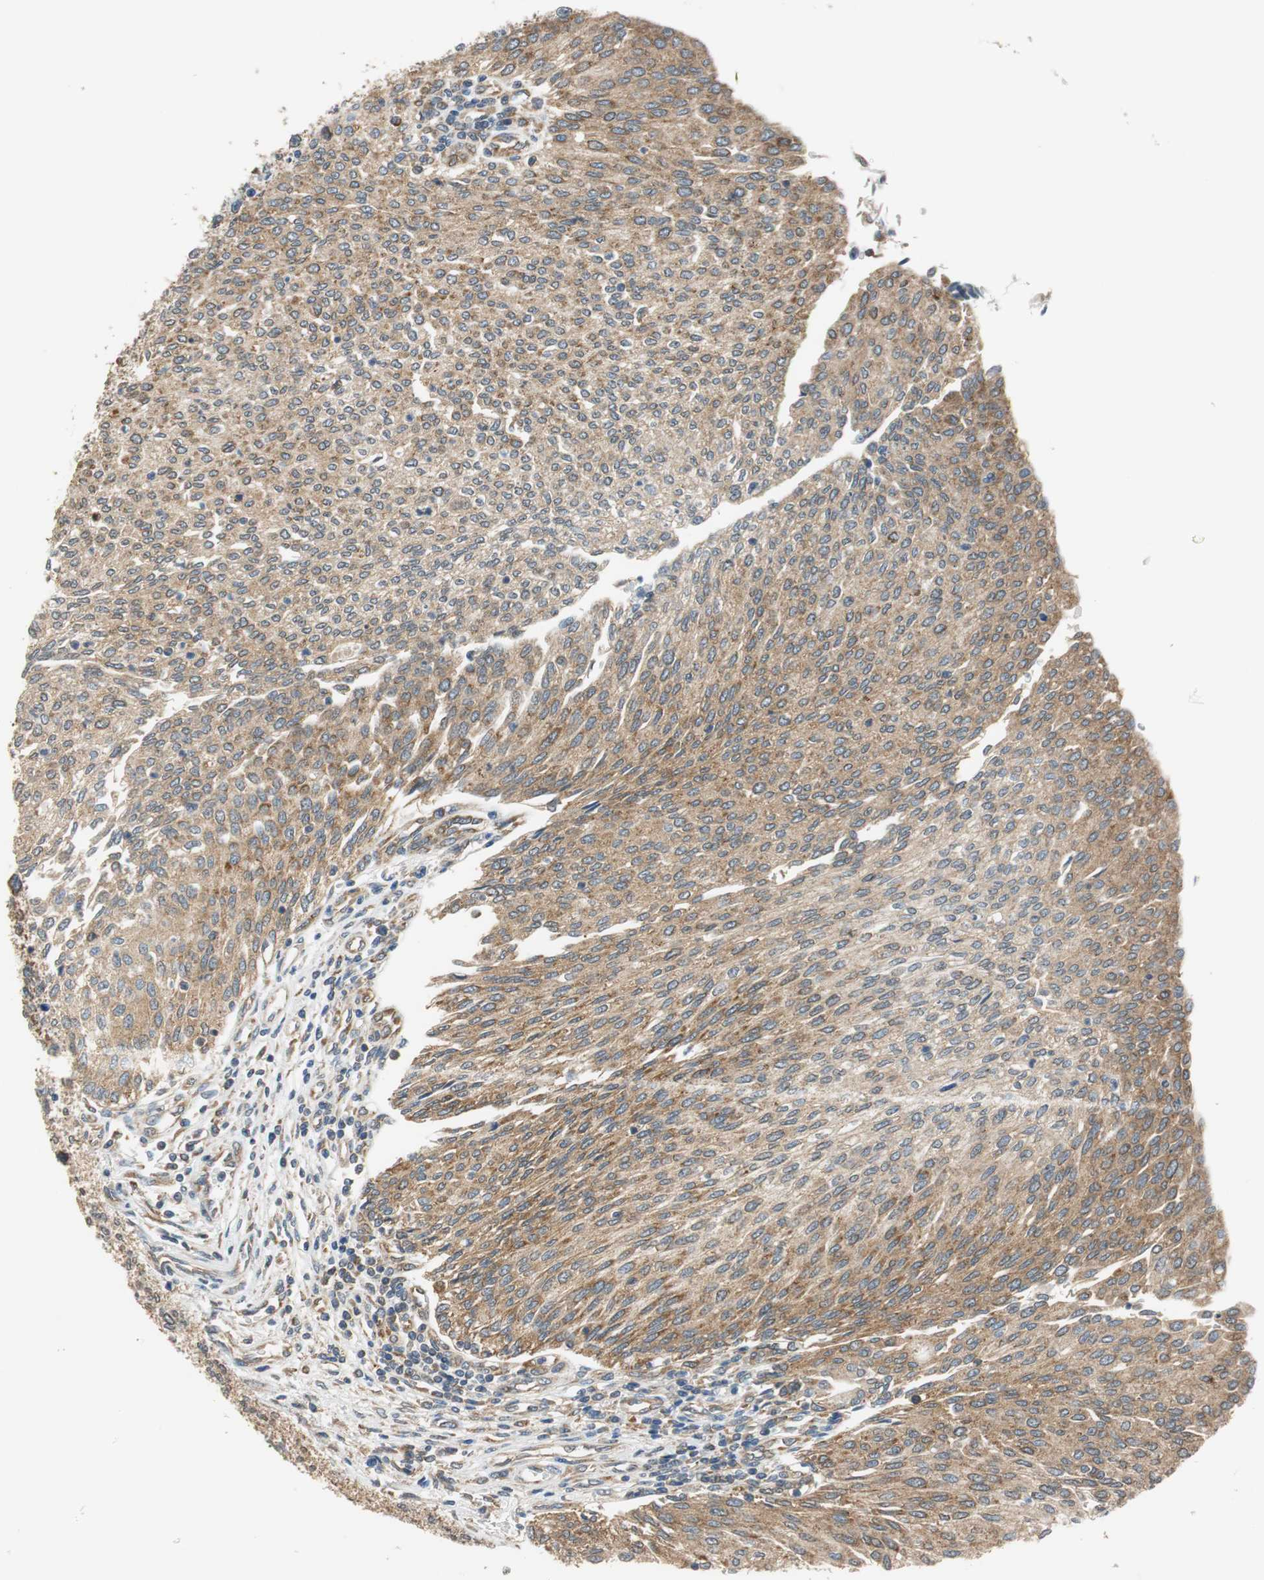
{"staining": {"intensity": "moderate", "quantity": ">75%", "location": "cytoplasmic/membranous"}, "tissue": "urothelial cancer", "cell_type": "Tumor cells", "image_type": "cancer", "snomed": [{"axis": "morphology", "description": "Urothelial carcinoma, Low grade"}, {"axis": "topography", "description": "Urinary bladder"}], "caption": "Urothelial cancer was stained to show a protein in brown. There is medium levels of moderate cytoplasmic/membranous staining in approximately >75% of tumor cells. (DAB (3,3'-diaminobenzidine) = brown stain, brightfield microscopy at high magnification).", "gene": "CNOT3", "patient": {"sex": "female", "age": 79}}